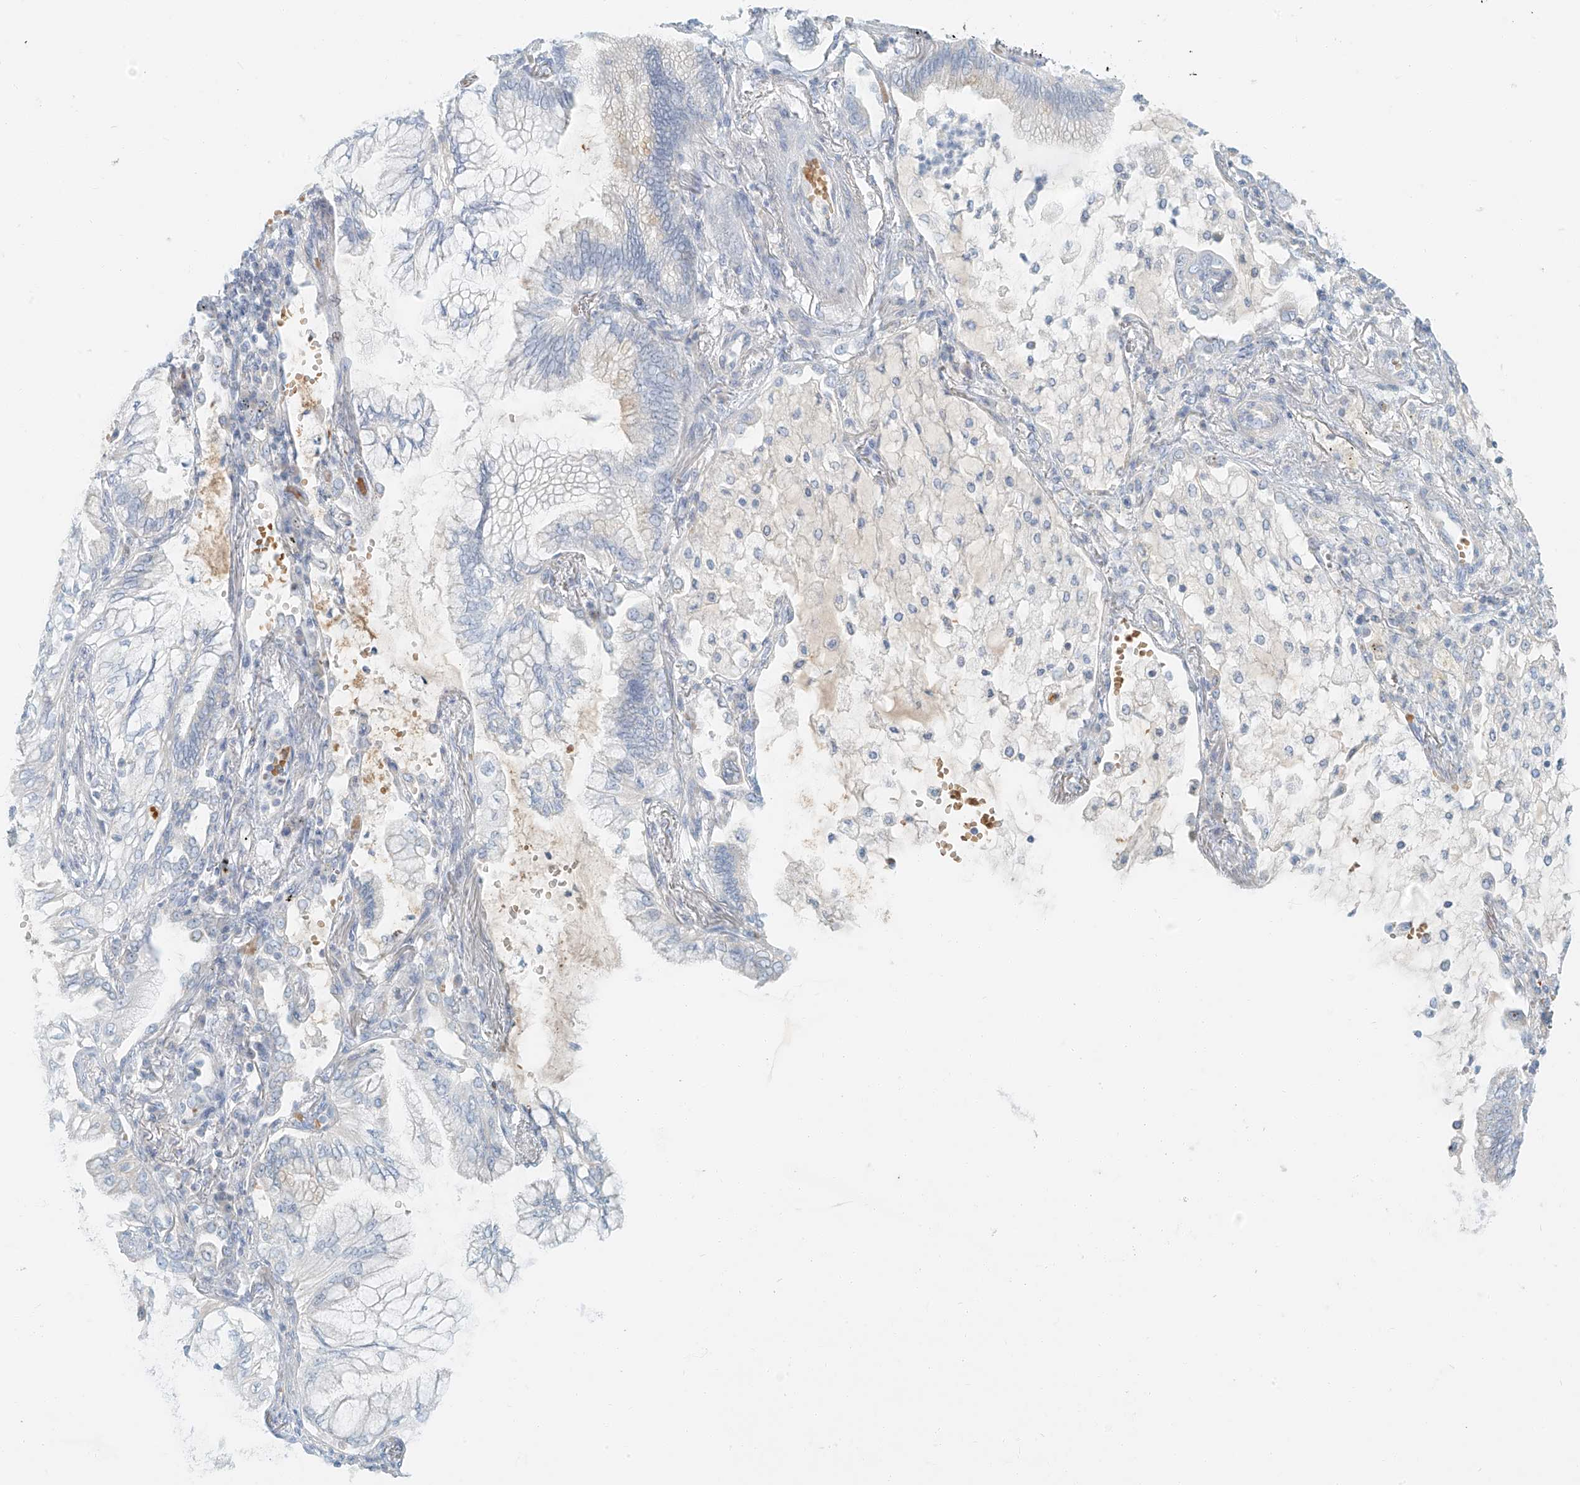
{"staining": {"intensity": "negative", "quantity": "none", "location": "none"}, "tissue": "lung cancer", "cell_type": "Tumor cells", "image_type": "cancer", "snomed": [{"axis": "morphology", "description": "Adenocarcinoma, NOS"}, {"axis": "topography", "description": "Lung"}], "caption": "Tumor cells show no significant expression in adenocarcinoma (lung).", "gene": "PGC", "patient": {"sex": "female", "age": 70}}